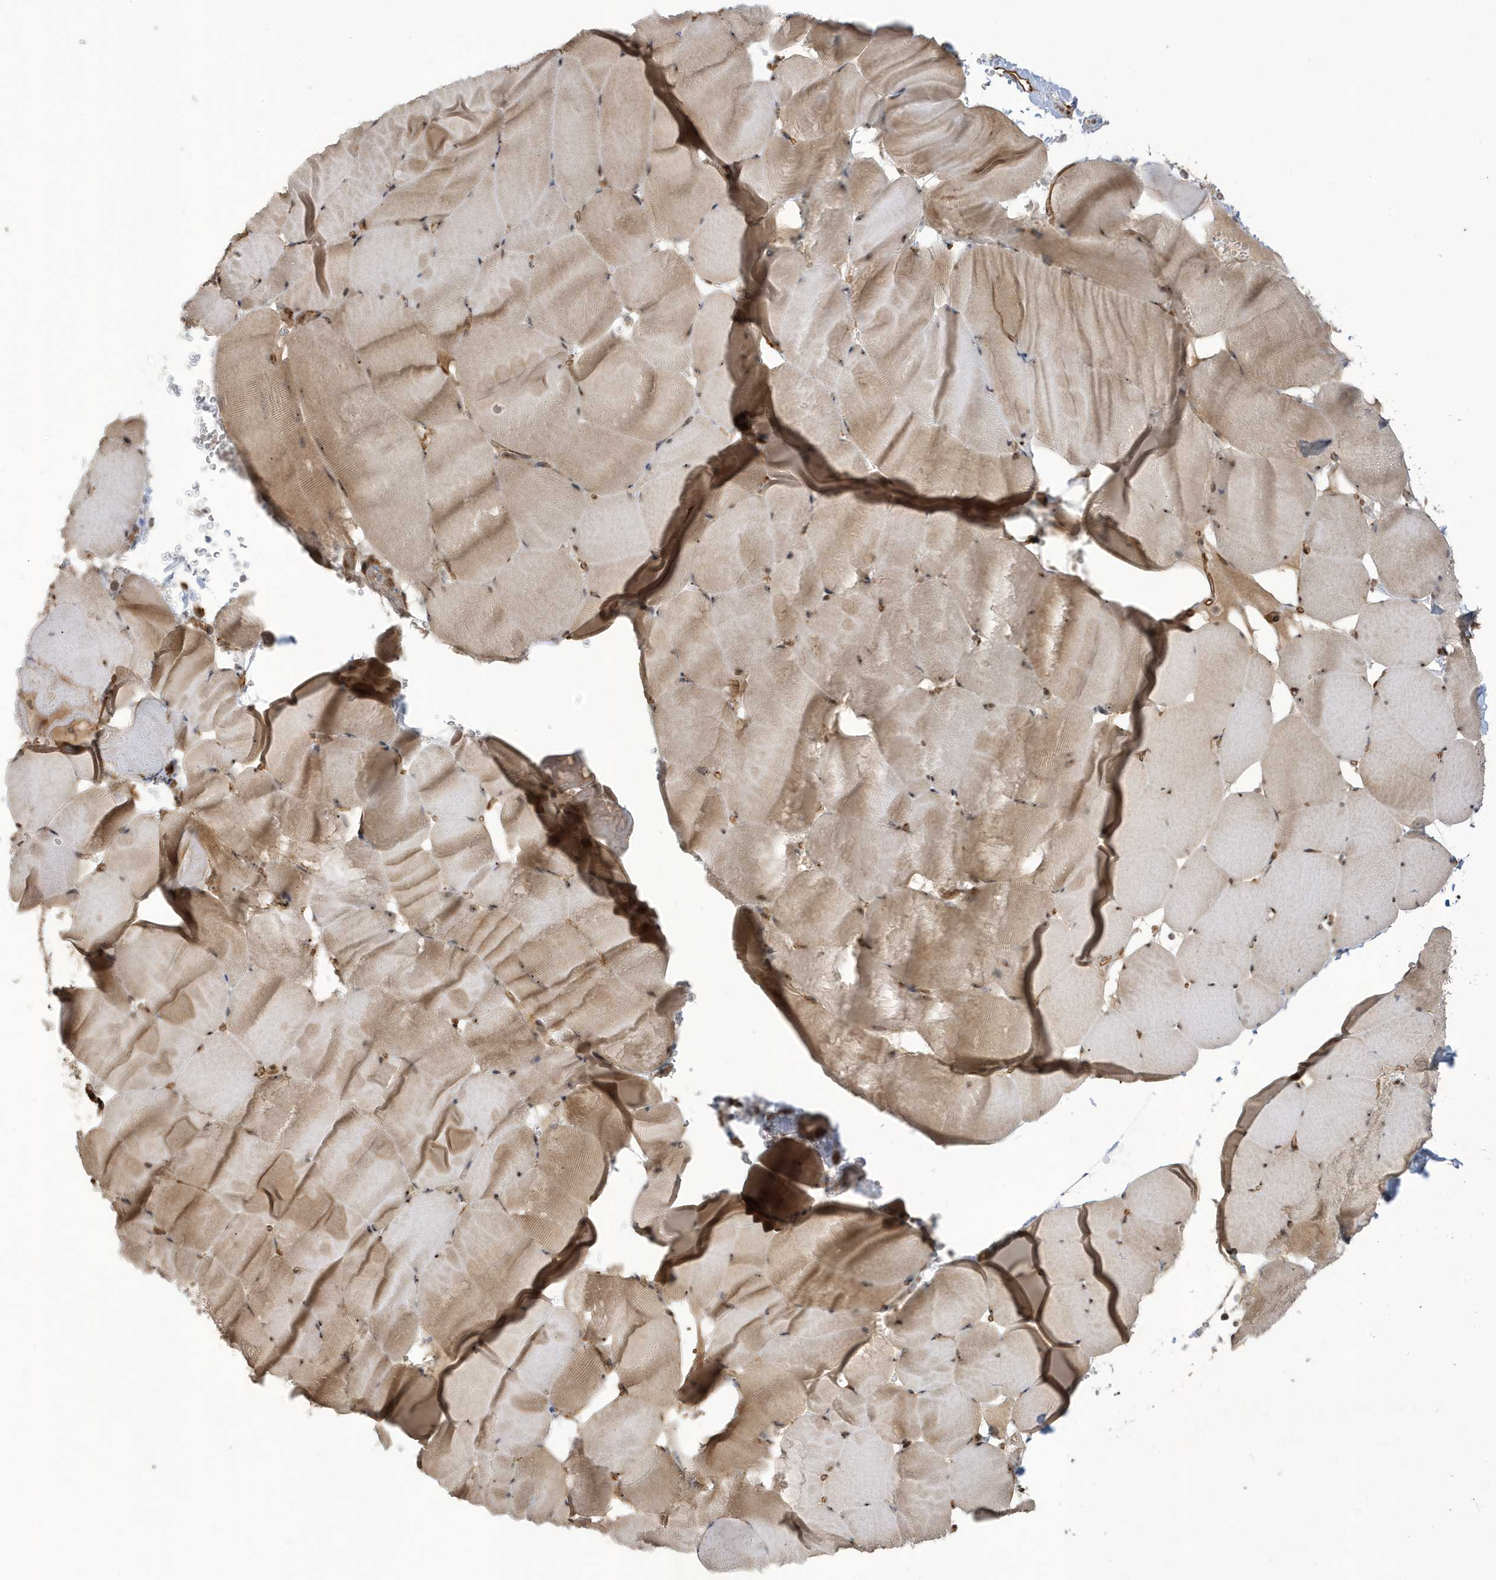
{"staining": {"intensity": "moderate", "quantity": ">75%", "location": "cytoplasmic/membranous"}, "tissue": "skeletal muscle", "cell_type": "Myocytes", "image_type": "normal", "snomed": [{"axis": "morphology", "description": "Normal tissue, NOS"}, {"axis": "topography", "description": "Skeletal muscle"}], "caption": "Immunohistochemical staining of normal skeletal muscle demonstrates moderate cytoplasmic/membranous protein expression in about >75% of myocytes. (IHC, brightfield microscopy, high magnification).", "gene": "ECM2", "patient": {"sex": "male", "age": 62}}